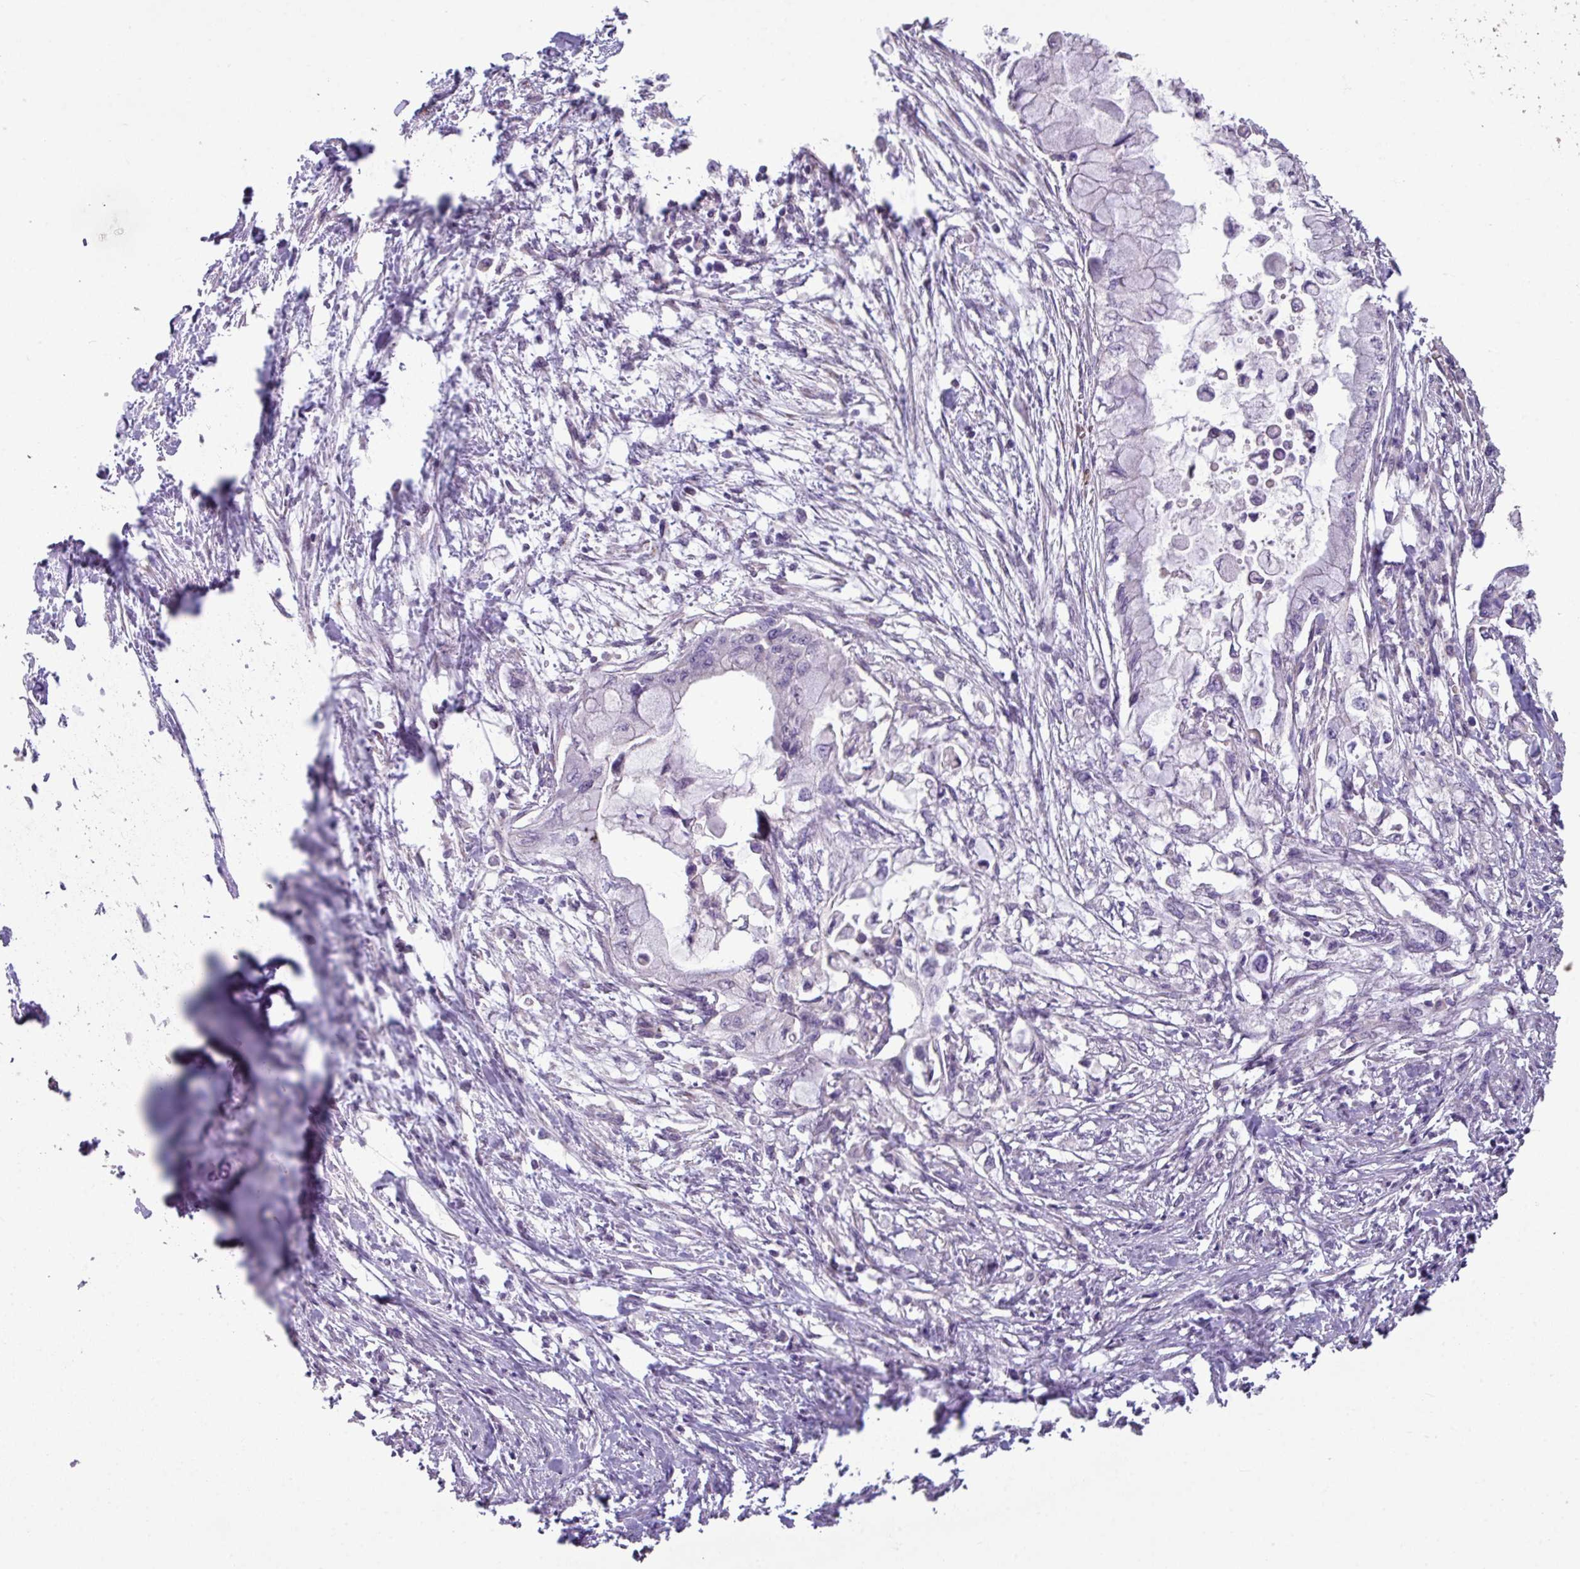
{"staining": {"intensity": "negative", "quantity": "none", "location": "none"}, "tissue": "pancreatic cancer", "cell_type": "Tumor cells", "image_type": "cancer", "snomed": [{"axis": "morphology", "description": "Adenocarcinoma, NOS"}, {"axis": "topography", "description": "Pancreas"}], "caption": "Pancreatic adenocarcinoma stained for a protein using immunohistochemistry shows no expression tumor cells.", "gene": "NHSL2", "patient": {"sex": "male", "age": 48}}